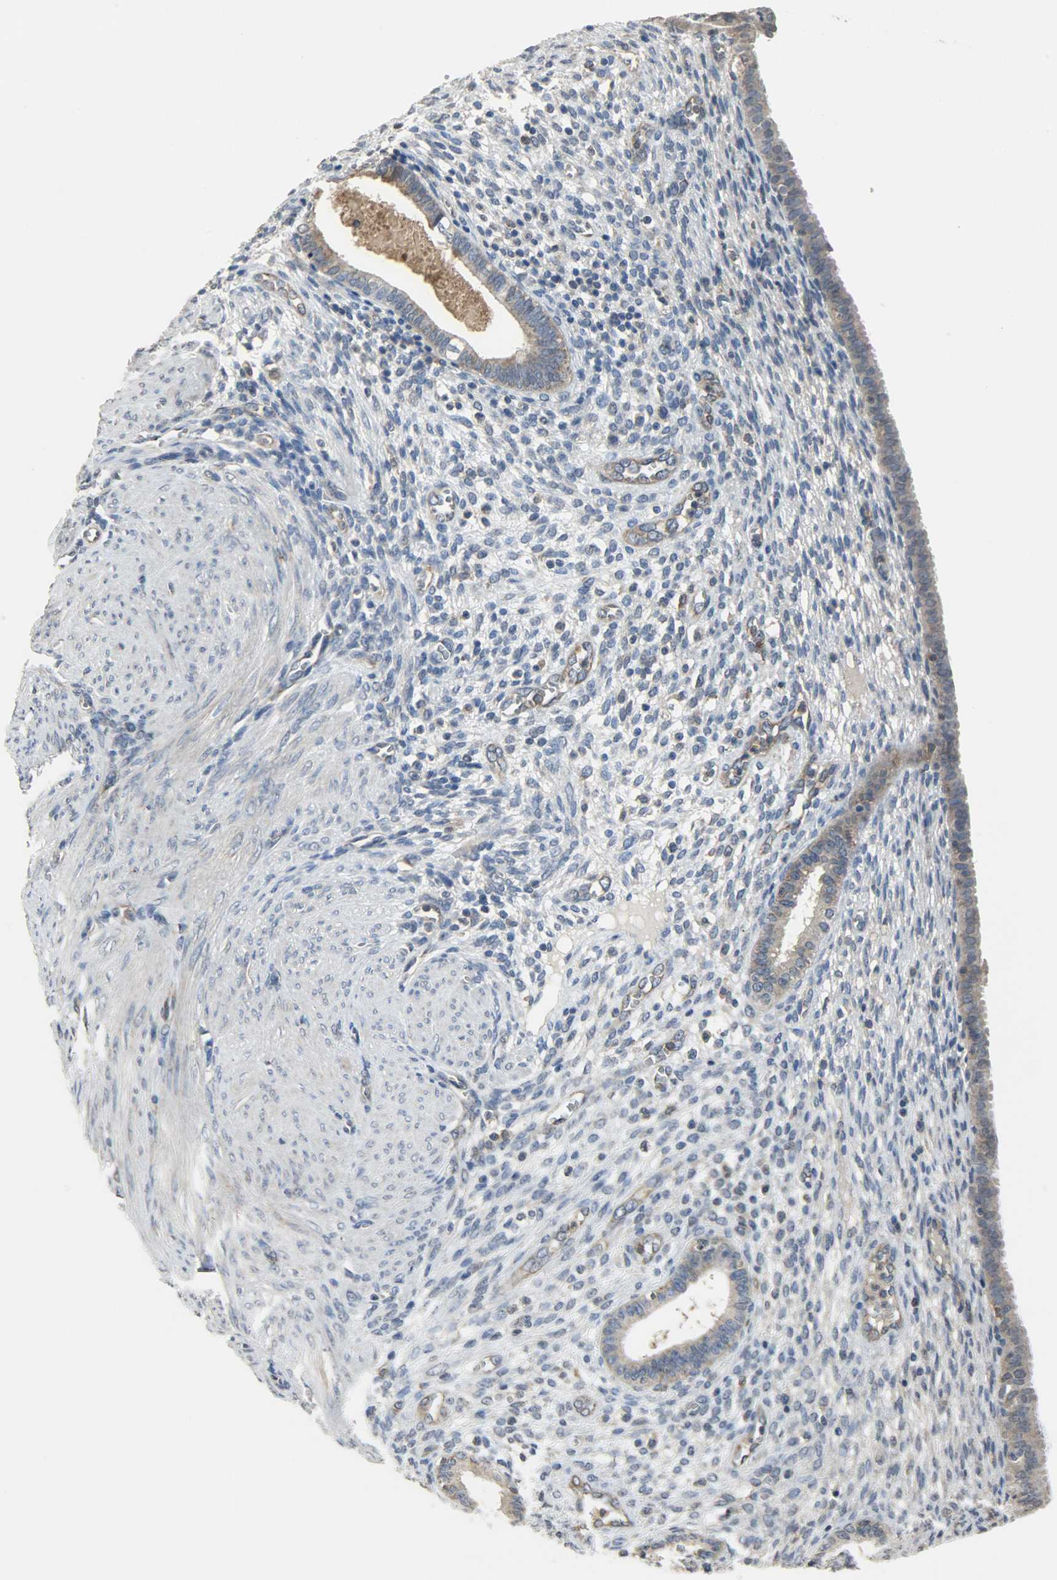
{"staining": {"intensity": "negative", "quantity": "none", "location": "none"}, "tissue": "endometrium", "cell_type": "Cells in endometrial stroma", "image_type": "normal", "snomed": [{"axis": "morphology", "description": "Normal tissue, NOS"}, {"axis": "topography", "description": "Endometrium"}], "caption": "This is a photomicrograph of IHC staining of benign endometrium, which shows no staining in cells in endometrial stroma.", "gene": "TRIM21", "patient": {"sex": "female", "age": 72}}